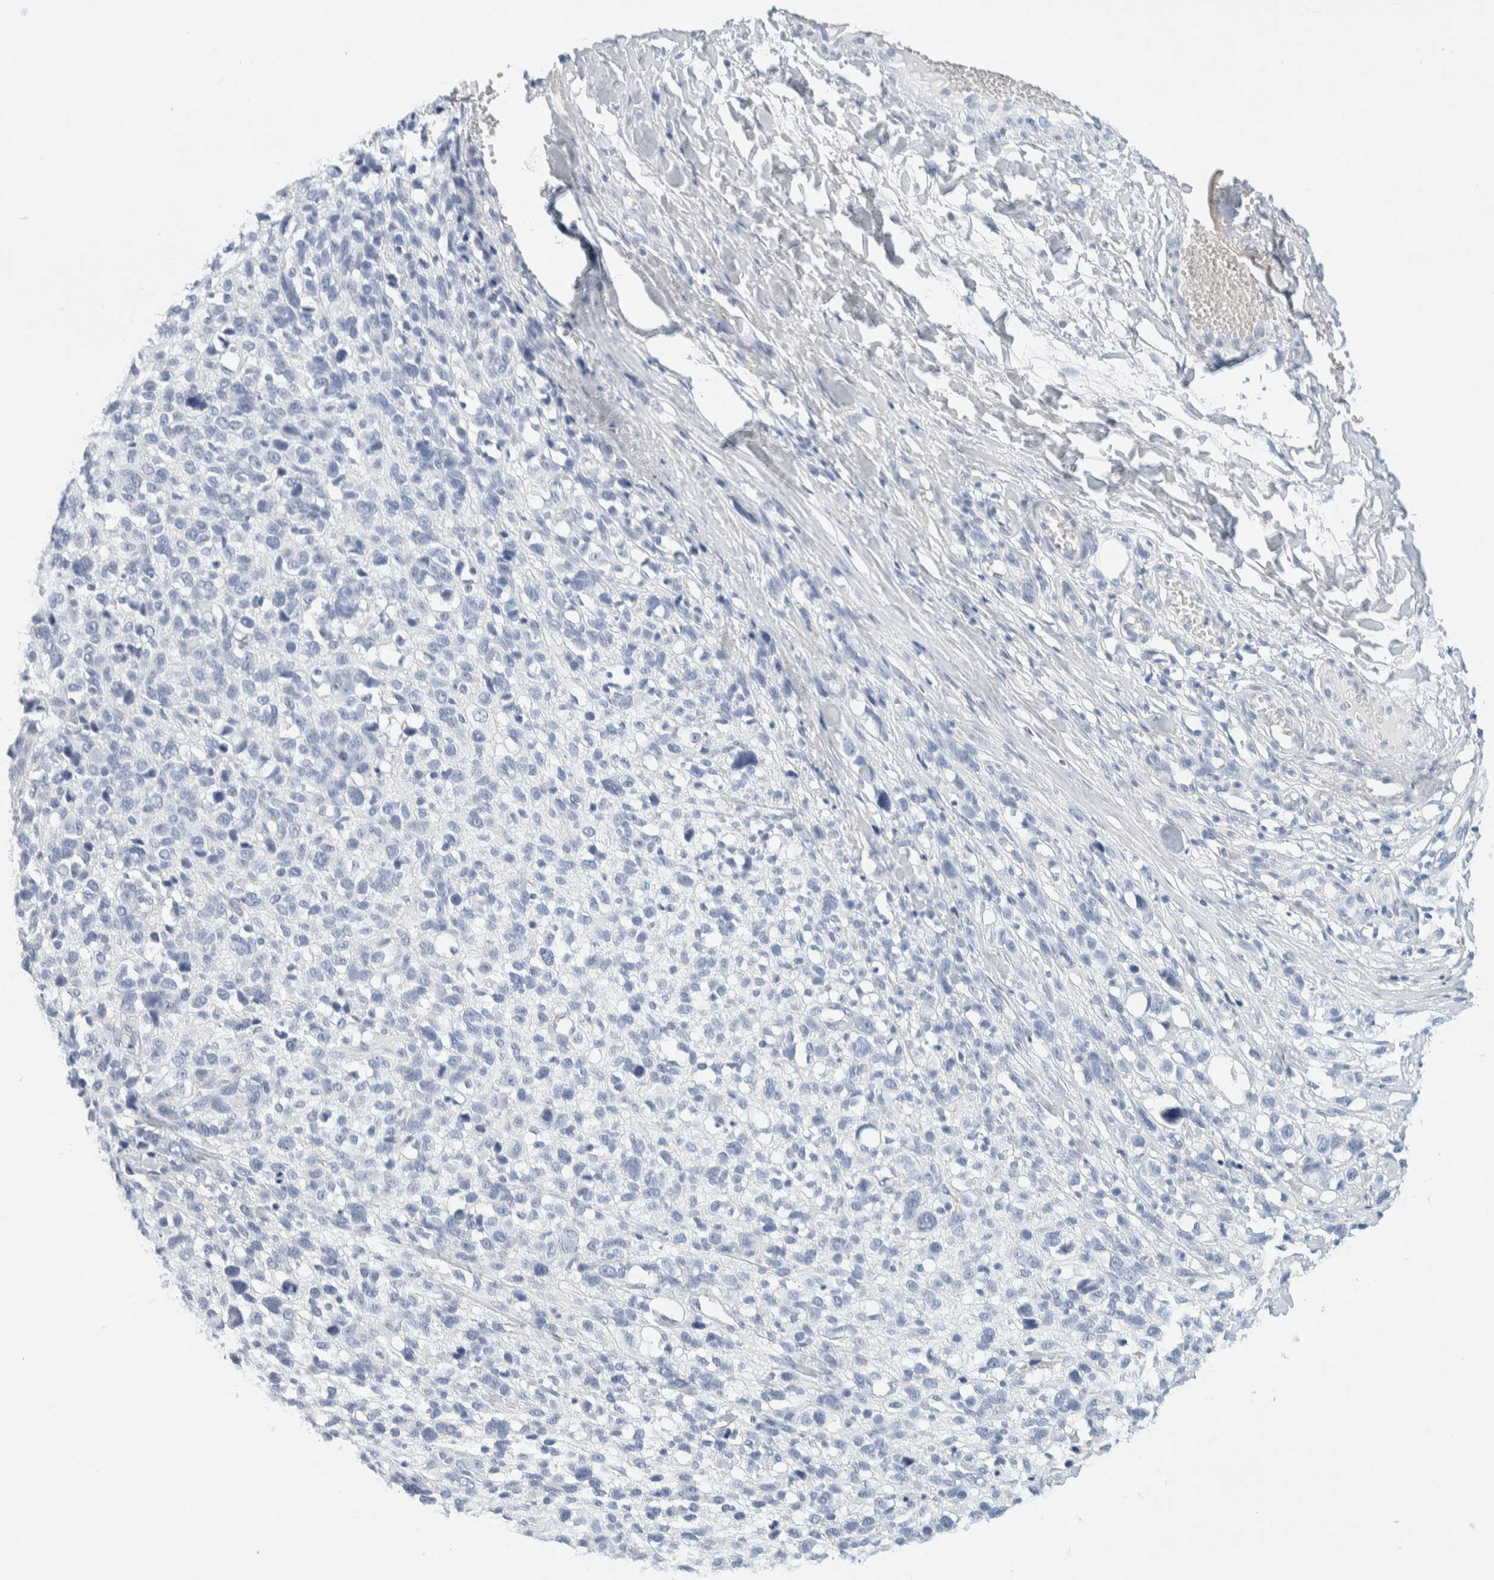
{"staining": {"intensity": "negative", "quantity": "none", "location": "none"}, "tissue": "melanoma", "cell_type": "Tumor cells", "image_type": "cancer", "snomed": [{"axis": "morphology", "description": "Malignant melanoma, NOS"}, {"axis": "topography", "description": "Skin"}], "caption": "This is an immunohistochemistry (IHC) micrograph of melanoma. There is no staining in tumor cells.", "gene": "ALOX12B", "patient": {"sex": "female", "age": 55}}